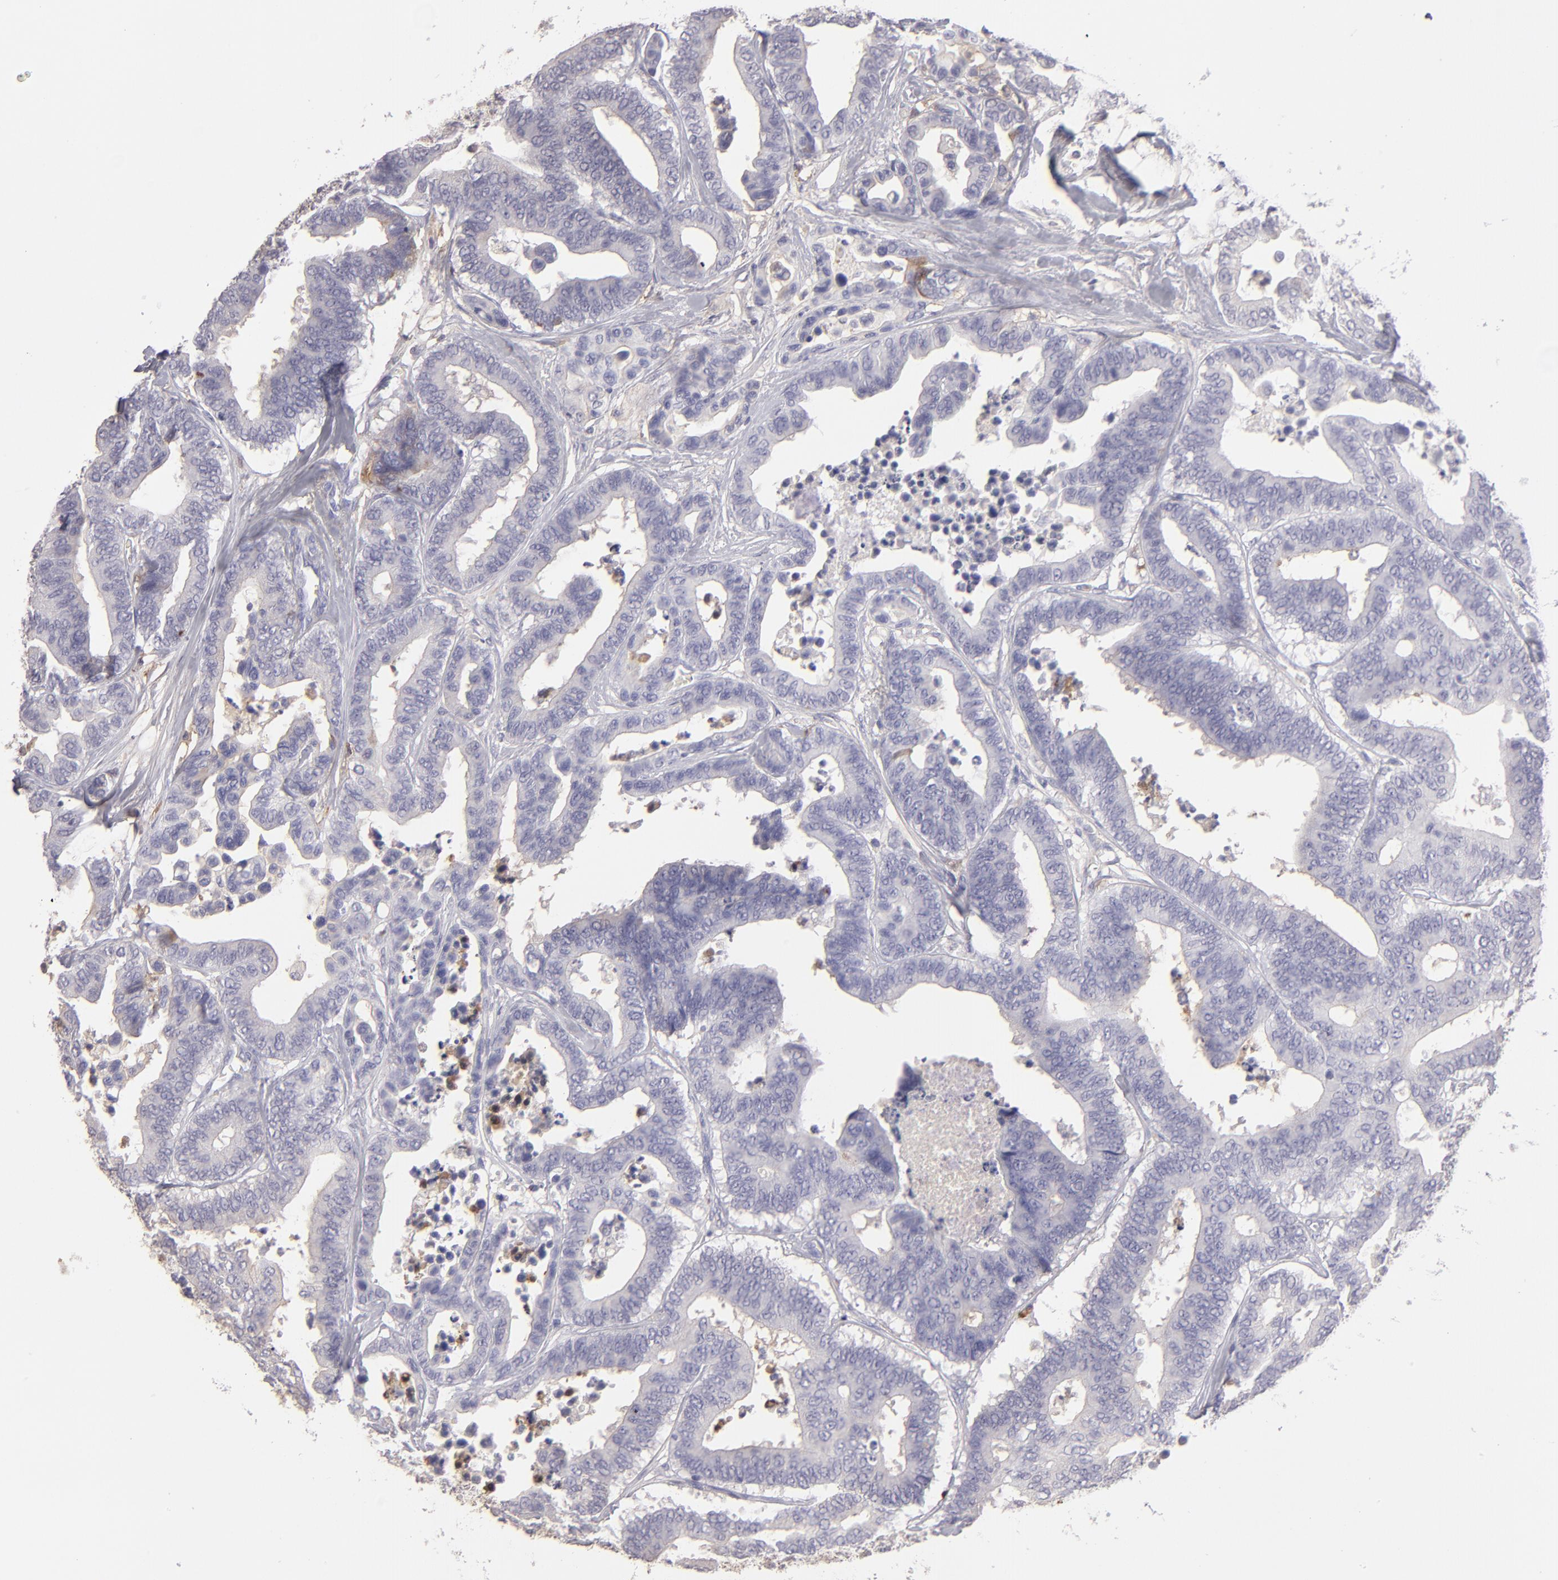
{"staining": {"intensity": "negative", "quantity": "none", "location": "none"}, "tissue": "colorectal cancer", "cell_type": "Tumor cells", "image_type": "cancer", "snomed": [{"axis": "morphology", "description": "Adenocarcinoma, NOS"}, {"axis": "topography", "description": "Colon"}], "caption": "Human colorectal cancer (adenocarcinoma) stained for a protein using immunohistochemistry (IHC) reveals no staining in tumor cells.", "gene": "ABCC4", "patient": {"sex": "male", "age": 82}}